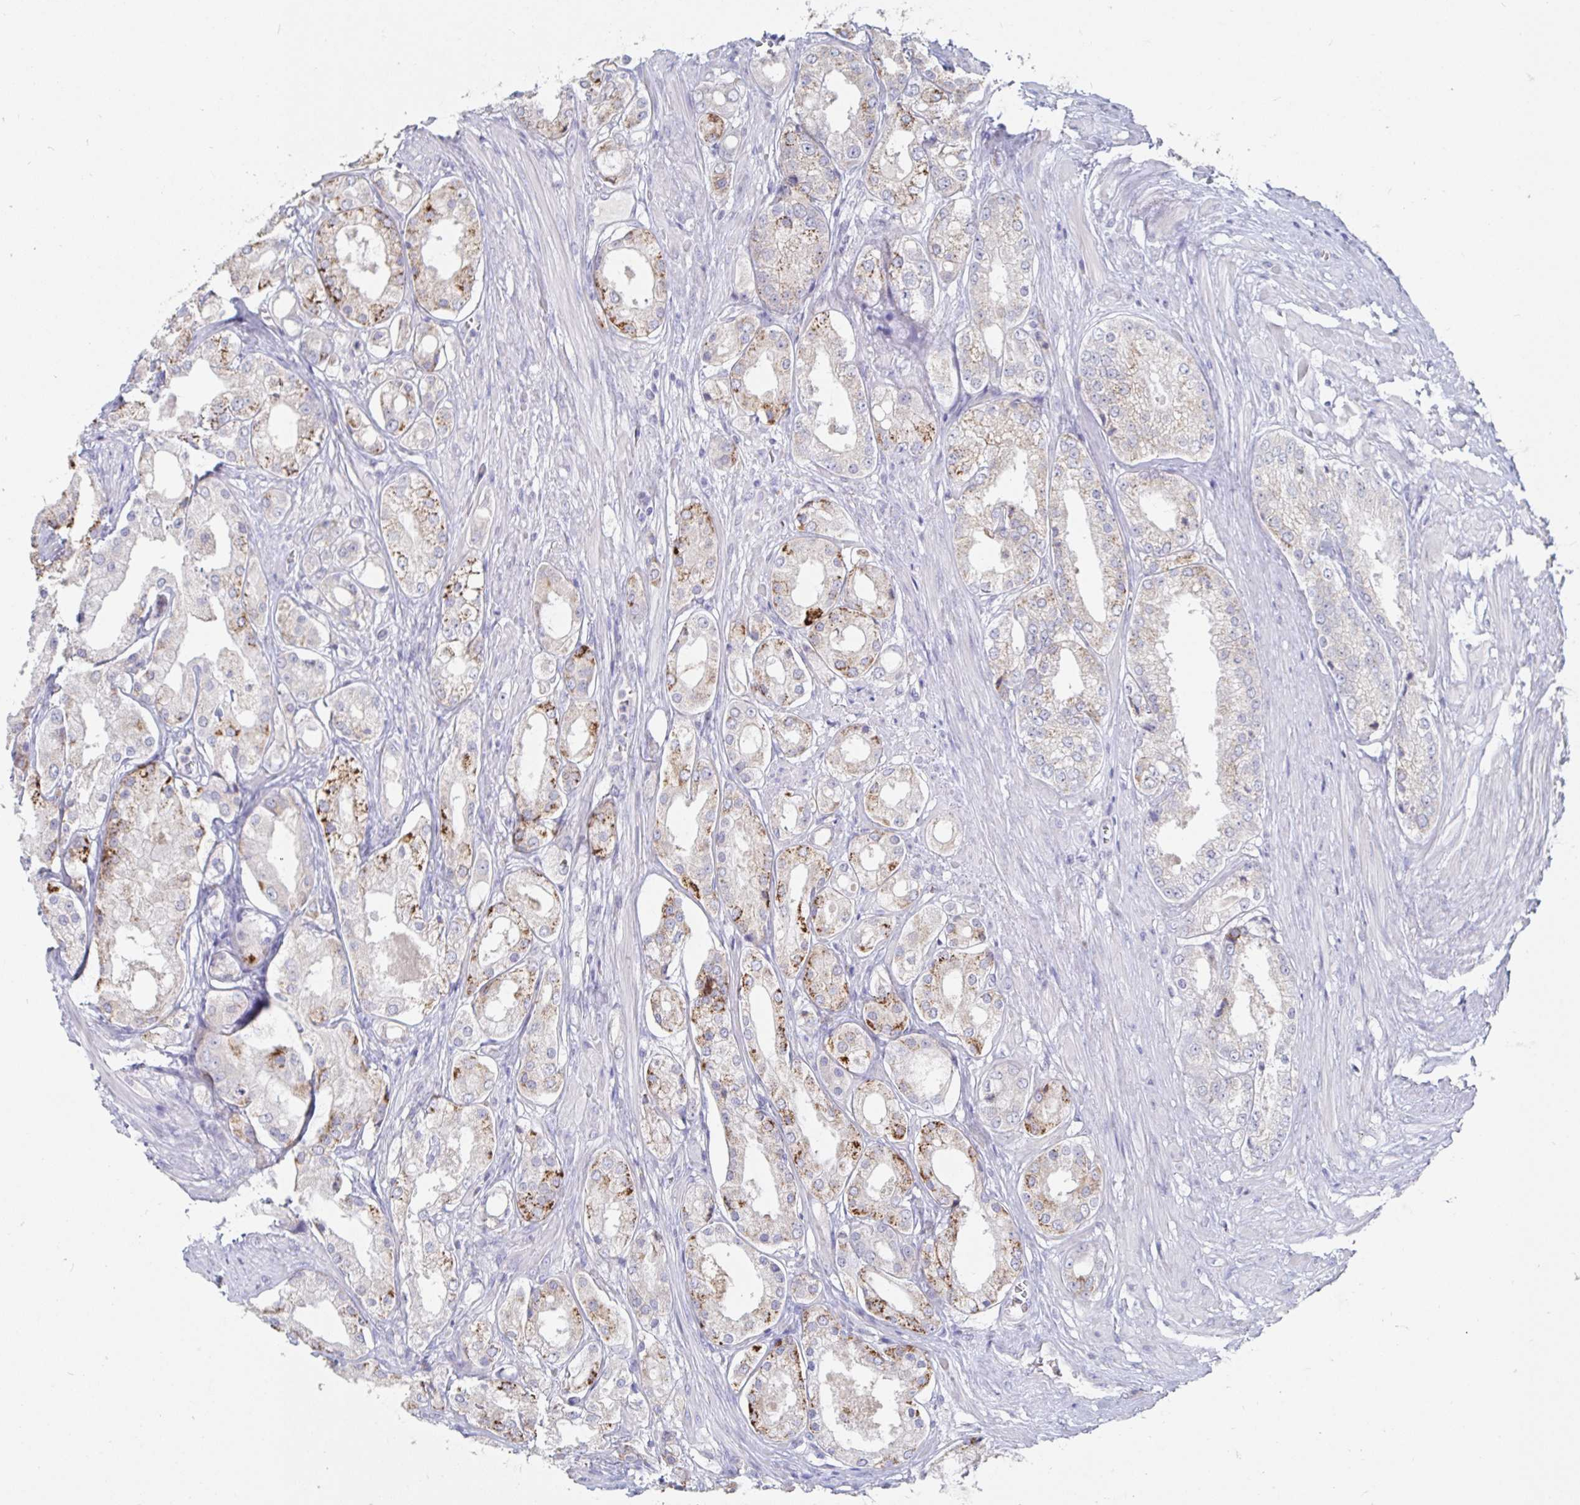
{"staining": {"intensity": "moderate", "quantity": "<25%", "location": "cytoplasmic/membranous"}, "tissue": "prostate cancer", "cell_type": "Tumor cells", "image_type": "cancer", "snomed": [{"axis": "morphology", "description": "Adenocarcinoma, Low grade"}, {"axis": "topography", "description": "Prostate"}], "caption": "This micrograph reveals immunohistochemistry (IHC) staining of prostate adenocarcinoma (low-grade), with low moderate cytoplasmic/membranous expression in approximately <25% of tumor cells.", "gene": "SPPL3", "patient": {"sex": "male", "age": 68}}